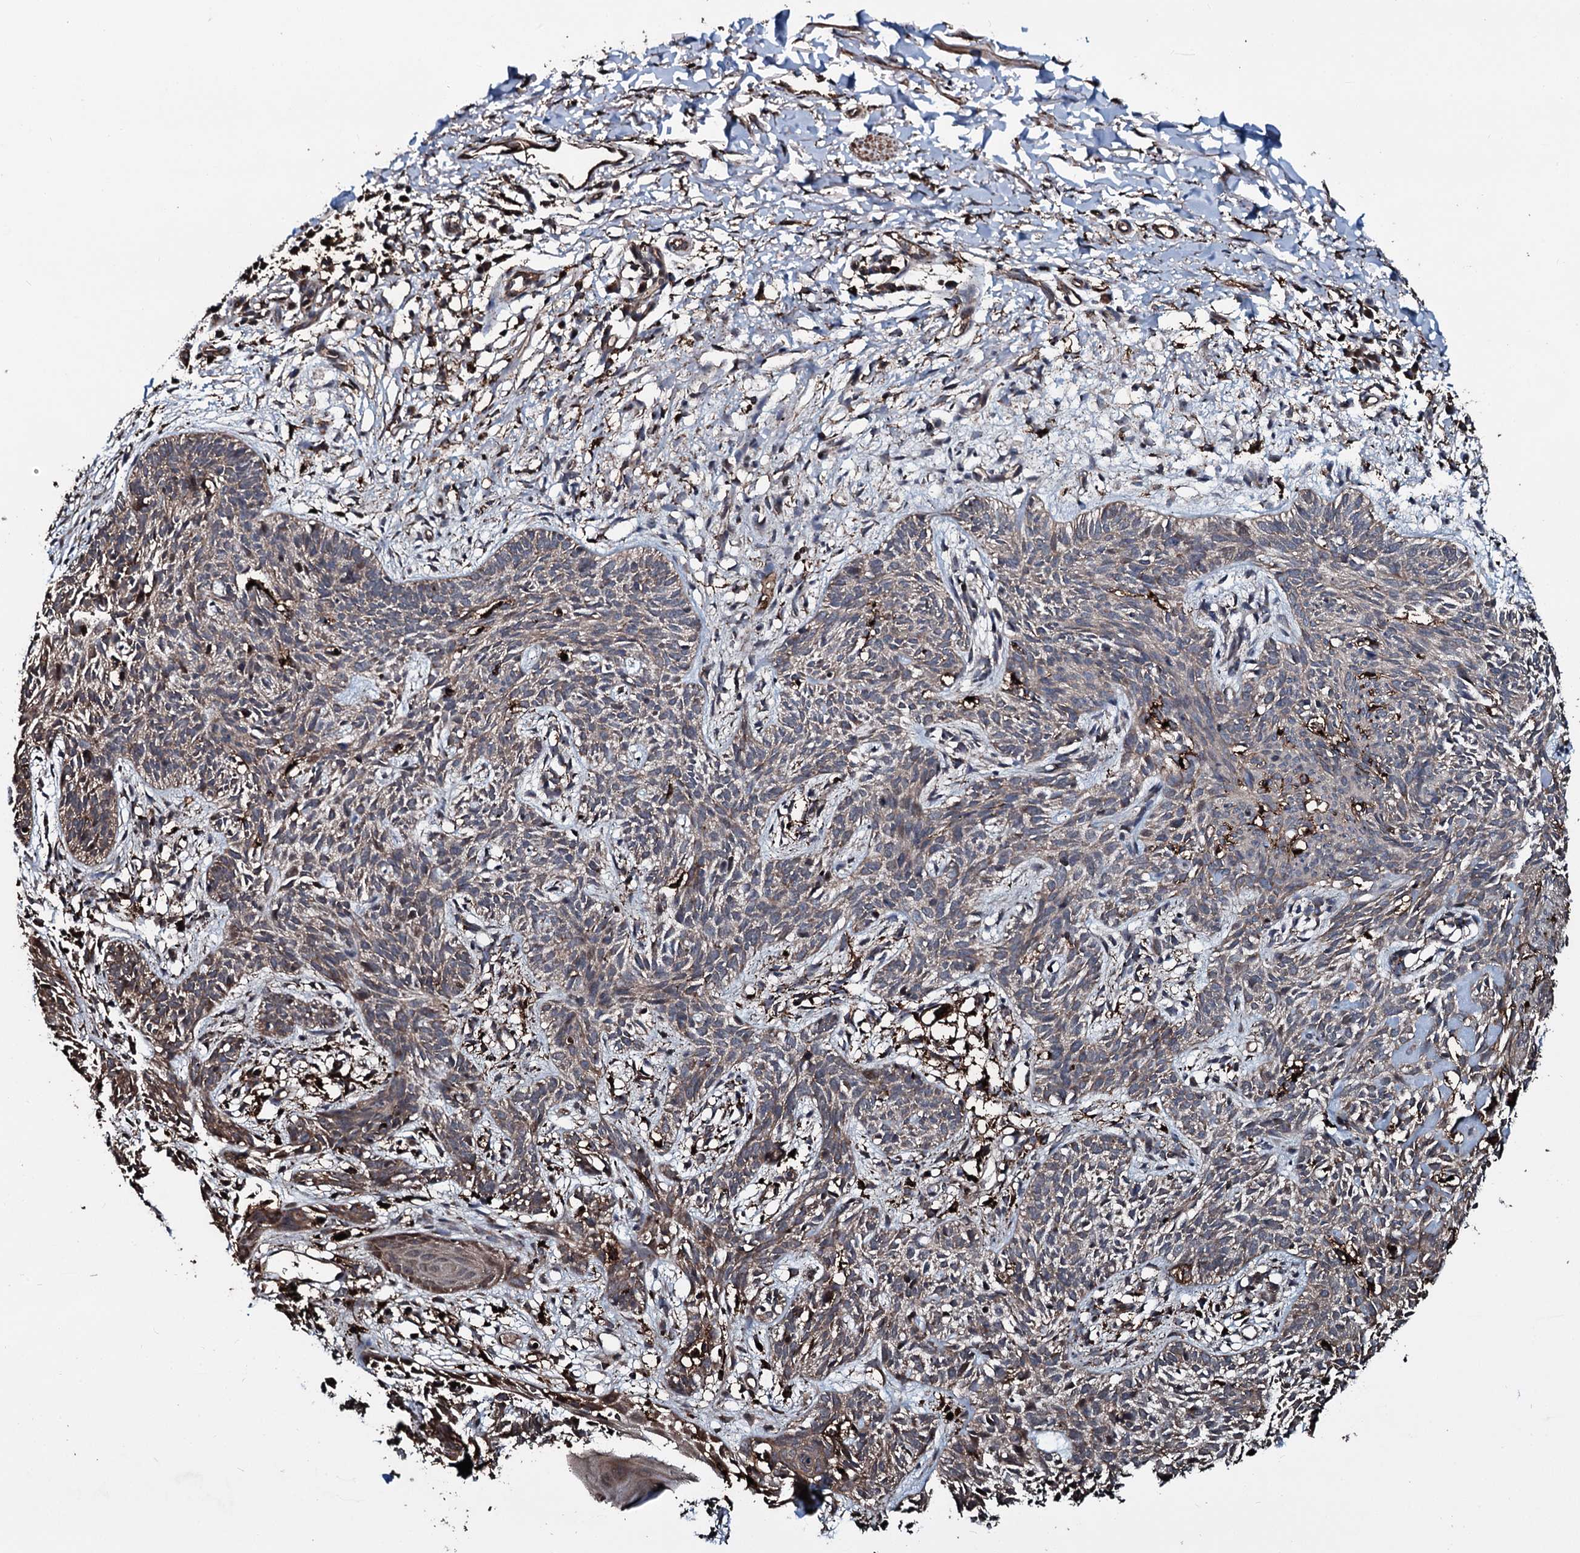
{"staining": {"intensity": "weak", "quantity": "25%-75%", "location": "cytoplasmic/membranous"}, "tissue": "skin cancer", "cell_type": "Tumor cells", "image_type": "cancer", "snomed": [{"axis": "morphology", "description": "Basal cell carcinoma"}, {"axis": "topography", "description": "Skin"}], "caption": "Weak cytoplasmic/membranous protein positivity is present in approximately 25%-75% of tumor cells in skin cancer. (Stains: DAB in brown, nuclei in blue, Microscopy: brightfield microscopy at high magnification).", "gene": "TPGS2", "patient": {"sex": "female", "age": 66}}